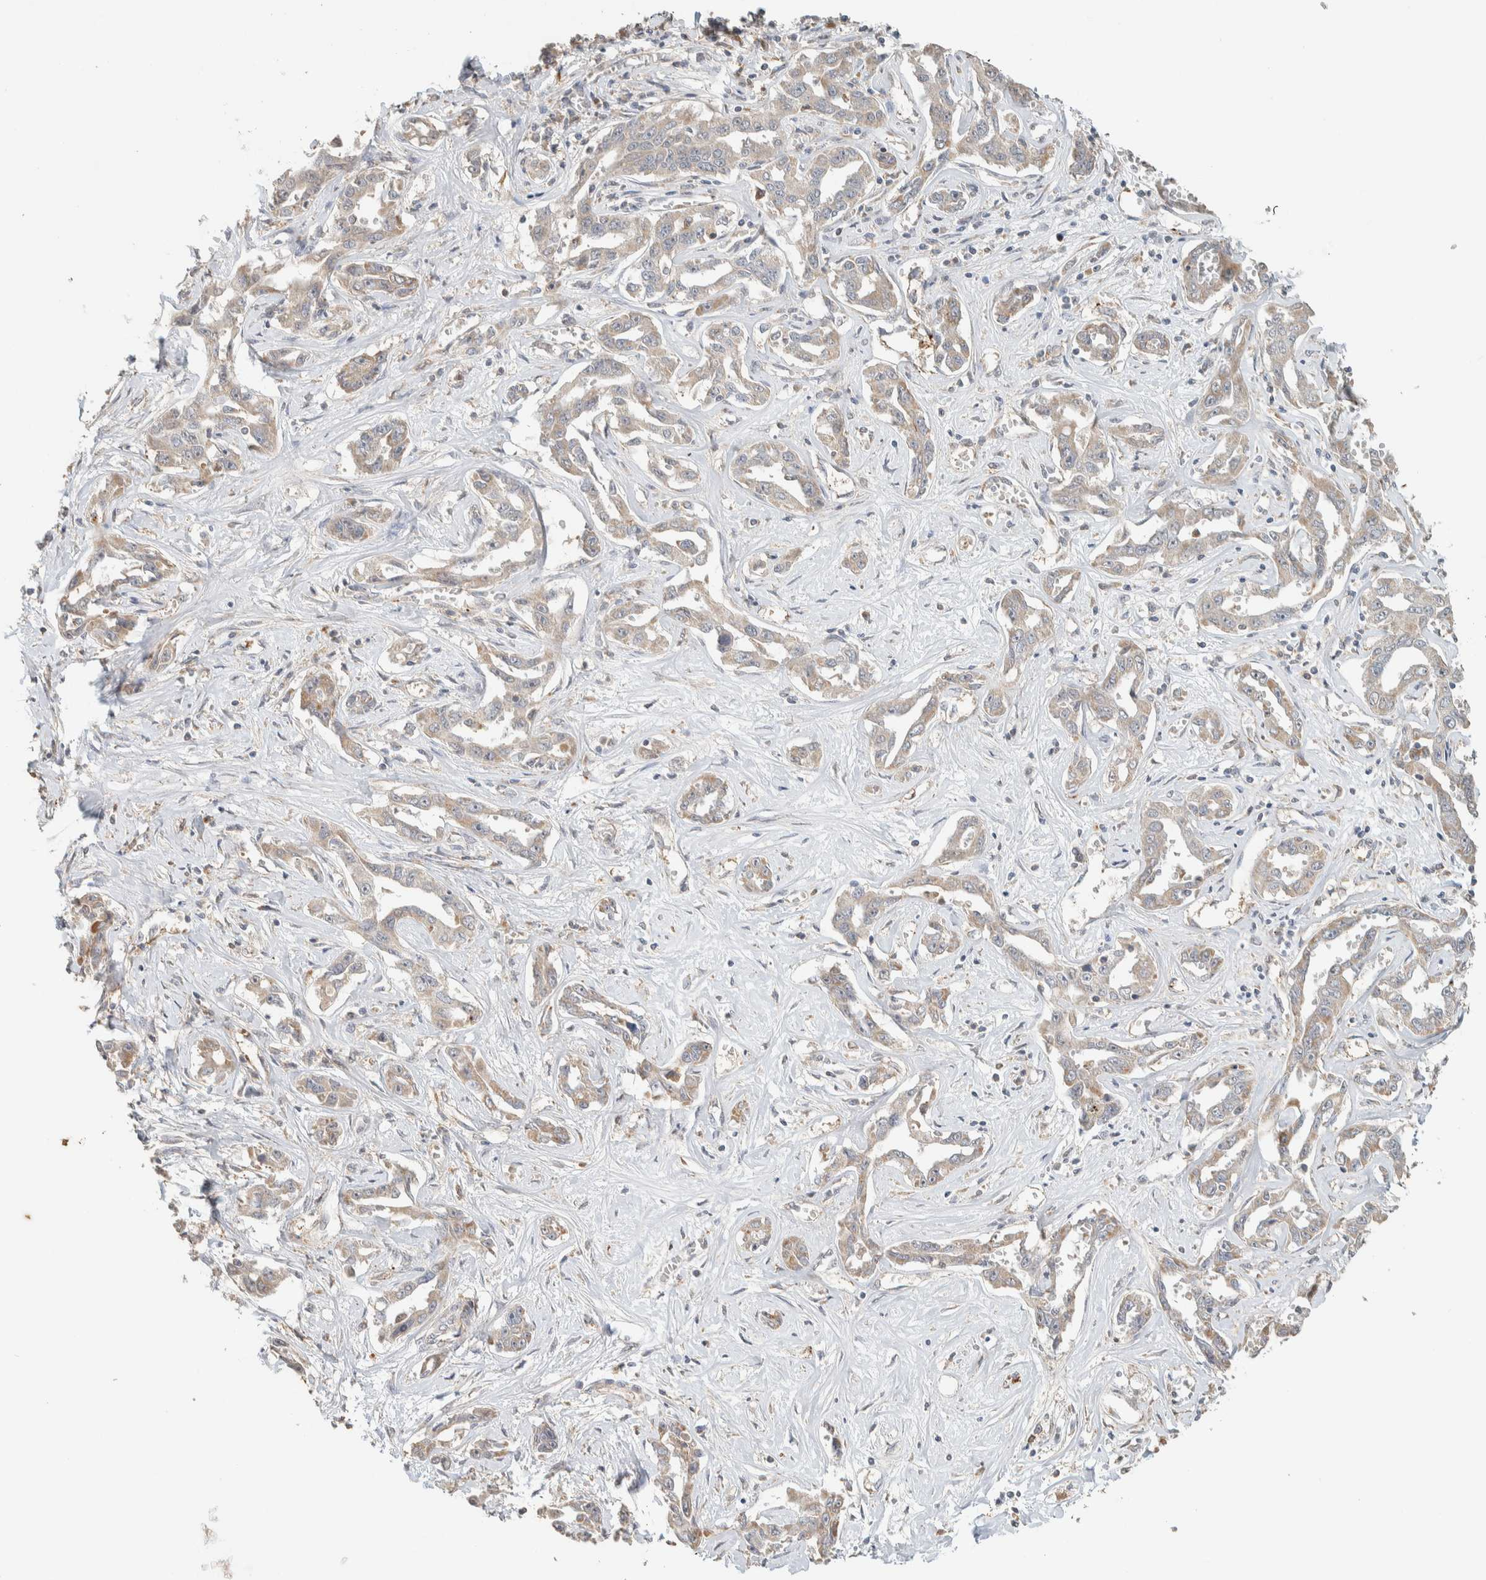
{"staining": {"intensity": "weak", "quantity": "<25%", "location": "cytoplasmic/membranous"}, "tissue": "liver cancer", "cell_type": "Tumor cells", "image_type": "cancer", "snomed": [{"axis": "morphology", "description": "Cholangiocarcinoma"}, {"axis": "topography", "description": "Liver"}], "caption": "Immunohistochemical staining of liver cholangiocarcinoma reveals no significant expression in tumor cells.", "gene": "PDE7B", "patient": {"sex": "male", "age": 59}}